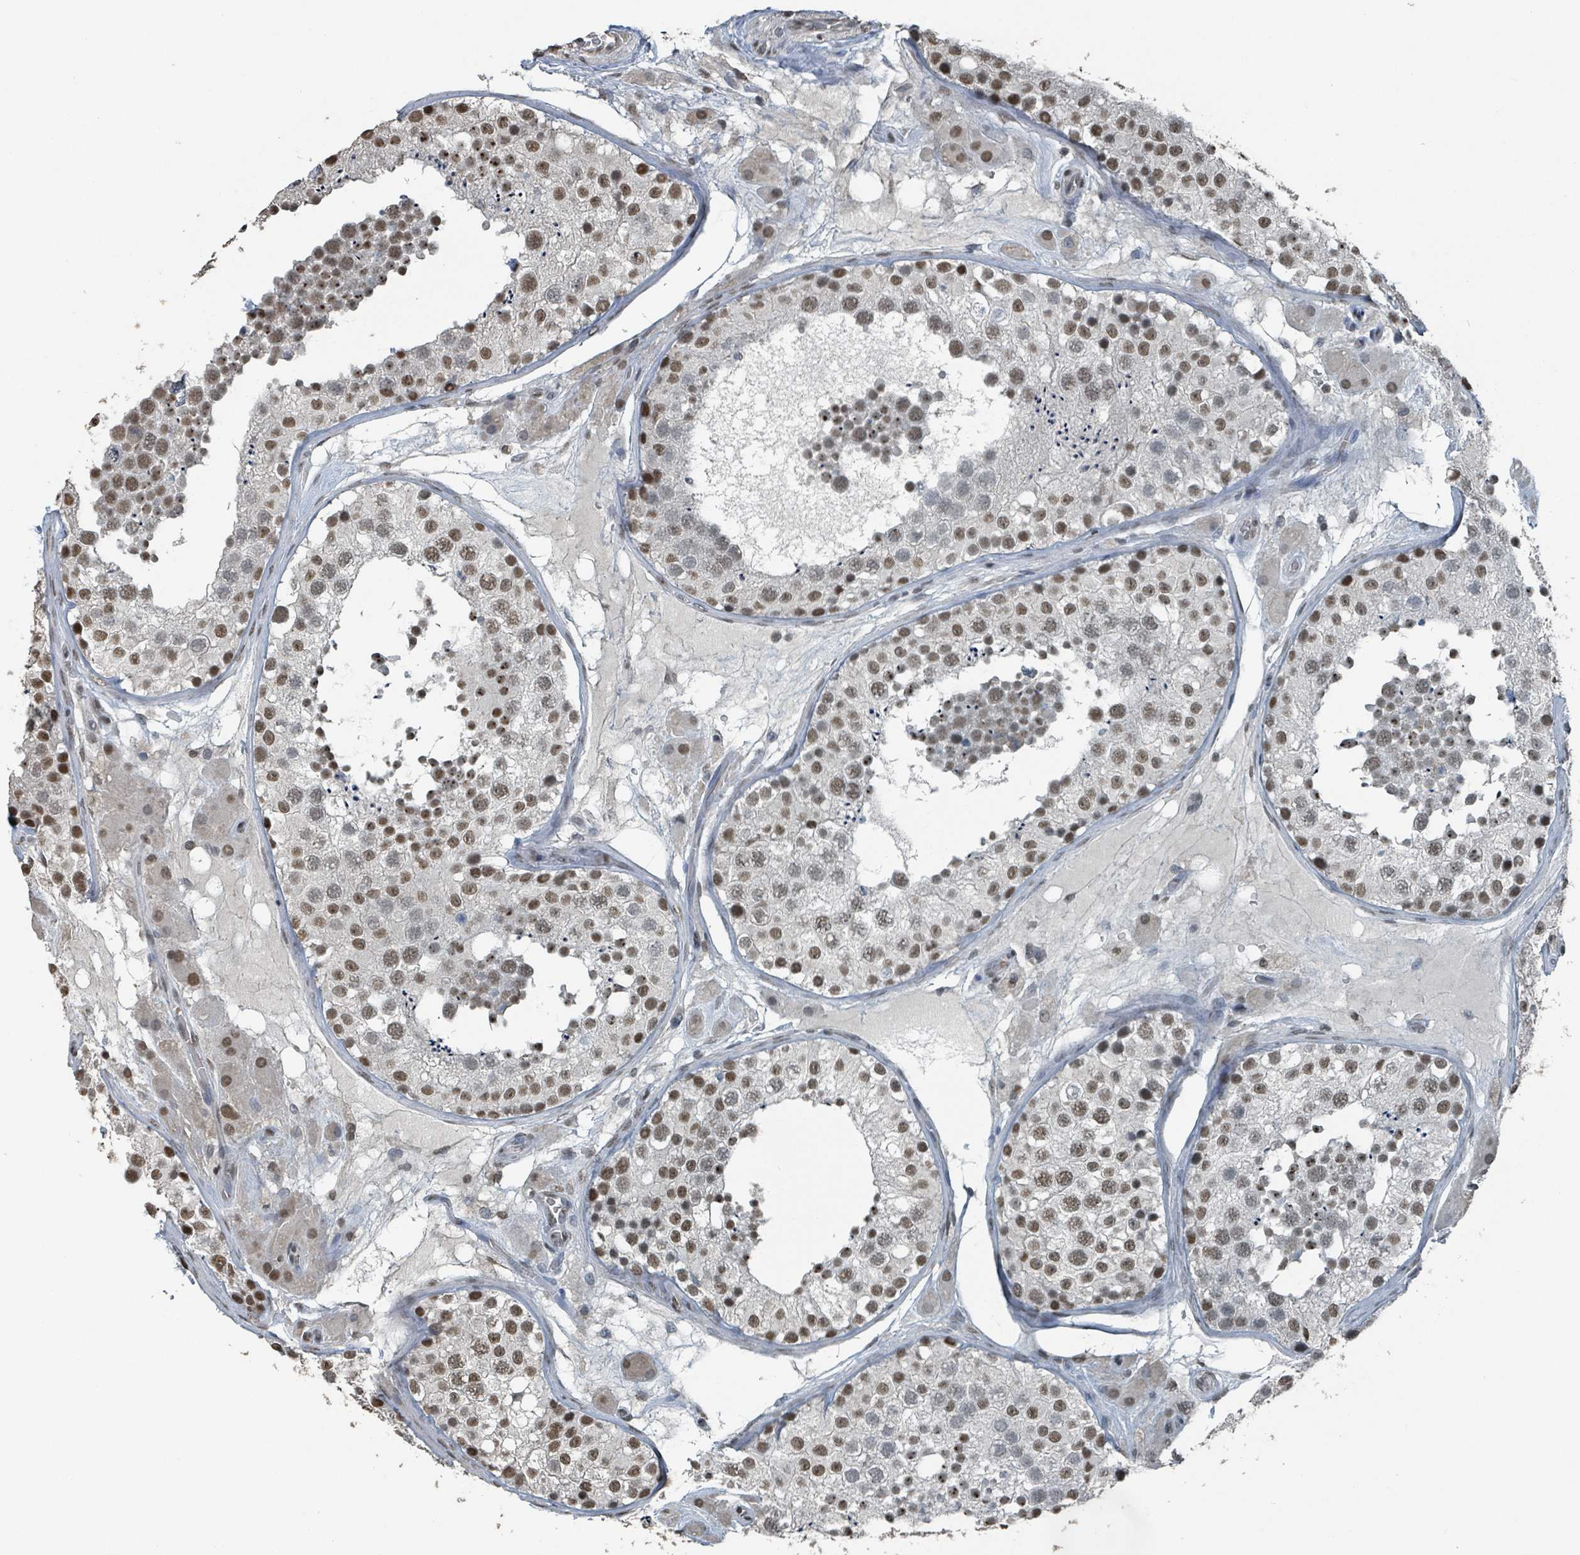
{"staining": {"intensity": "moderate", "quantity": ">75%", "location": "nuclear"}, "tissue": "testis", "cell_type": "Cells in seminiferous ducts", "image_type": "normal", "snomed": [{"axis": "morphology", "description": "Normal tissue, NOS"}, {"axis": "topography", "description": "Testis"}], "caption": "Immunohistochemical staining of normal testis displays medium levels of moderate nuclear positivity in about >75% of cells in seminiferous ducts.", "gene": "PHIP", "patient": {"sex": "male", "age": 26}}